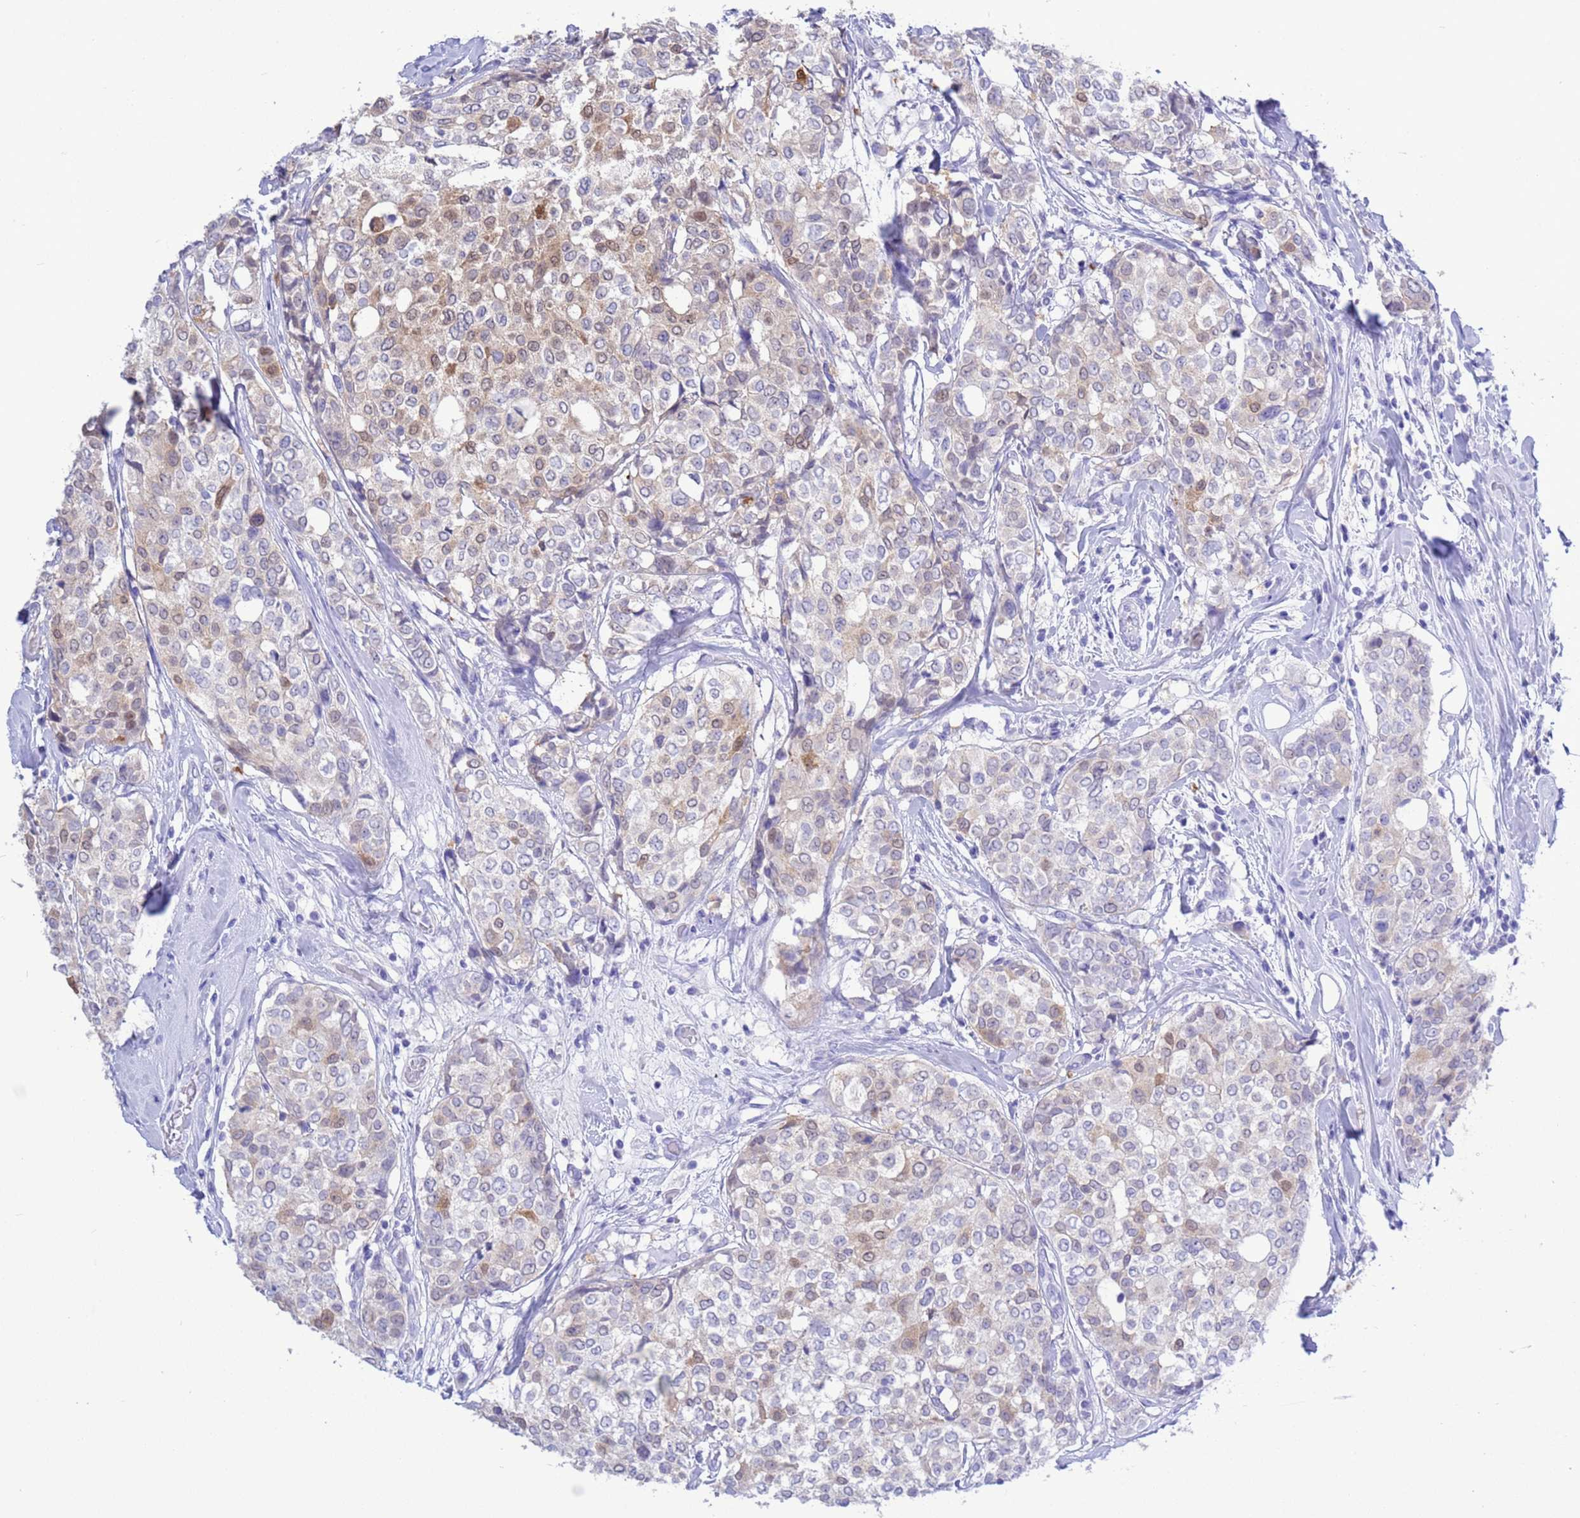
{"staining": {"intensity": "moderate", "quantity": "25%-75%", "location": "cytoplasmic/membranous,nuclear"}, "tissue": "breast cancer", "cell_type": "Tumor cells", "image_type": "cancer", "snomed": [{"axis": "morphology", "description": "Lobular carcinoma"}, {"axis": "topography", "description": "Breast"}], "caption": "Breast lobular carcinoma stained with a protein marker reveals moderate staining in tumor cells.", "gene": "GSTM1", "patient": {"sex": "female", "age": 51}}